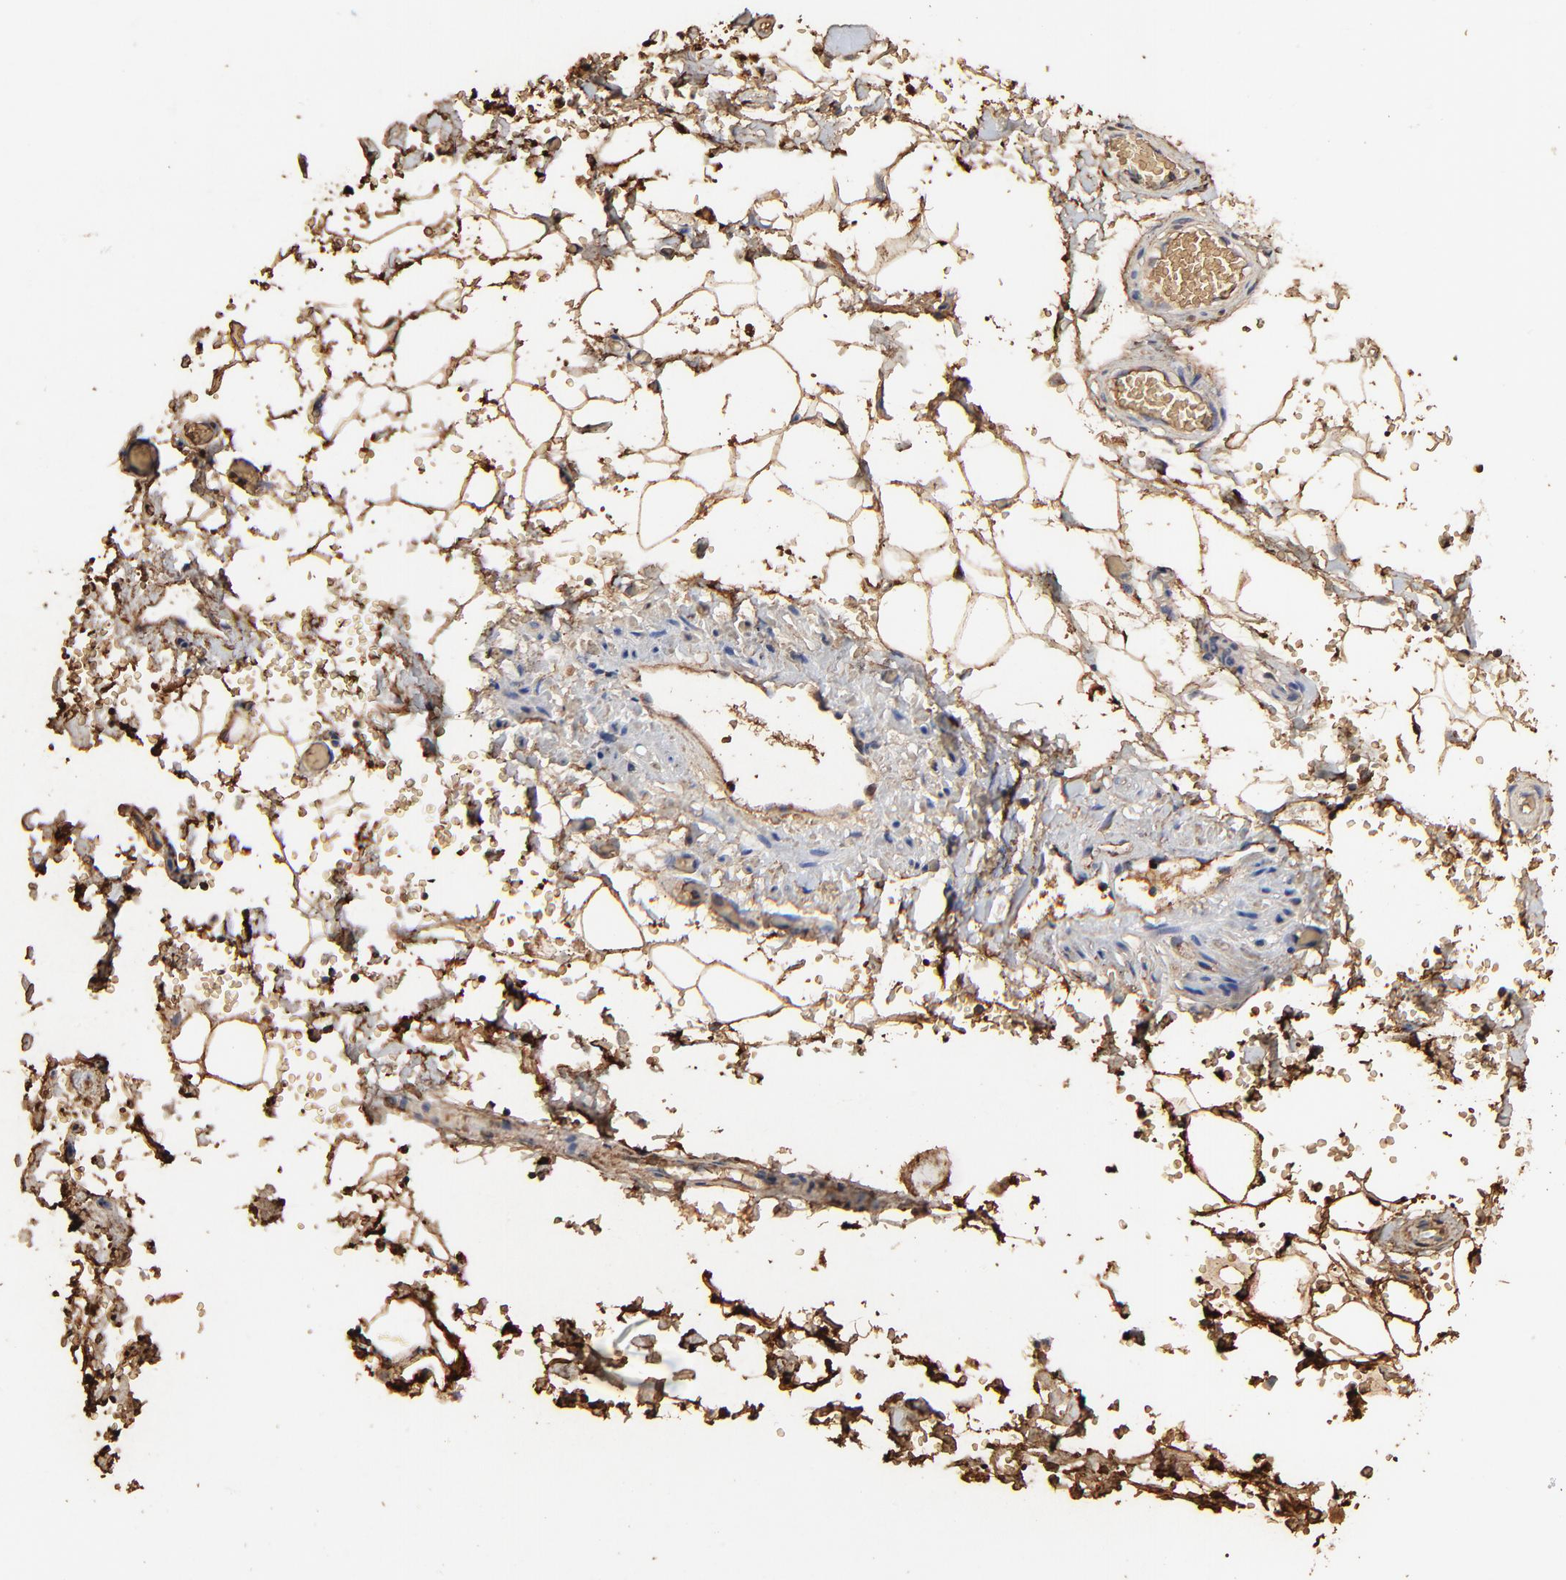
{"staining": {"intensity": "strong", "quantity": ">75%", "location": "cytoplasmic/membranous"}, "tissue": "adipose tissue", "cell_type": "Adipocytes", "image_type": "normal", "snomed": [{"axis": "morphology", "description": "Normal tissue, NOS"}, {"axis": "topography", "description": "Bronchus"}, {"axis": "topography", "description": "Lung"}], "caption": "Strong cytoplasmic/membranous expression for a protein is identified in approximately >75% of adipocytes of benign adipose tissue using IHC.", "gene": "PAG1", "patient": {"sex": "female", "age": 56}}